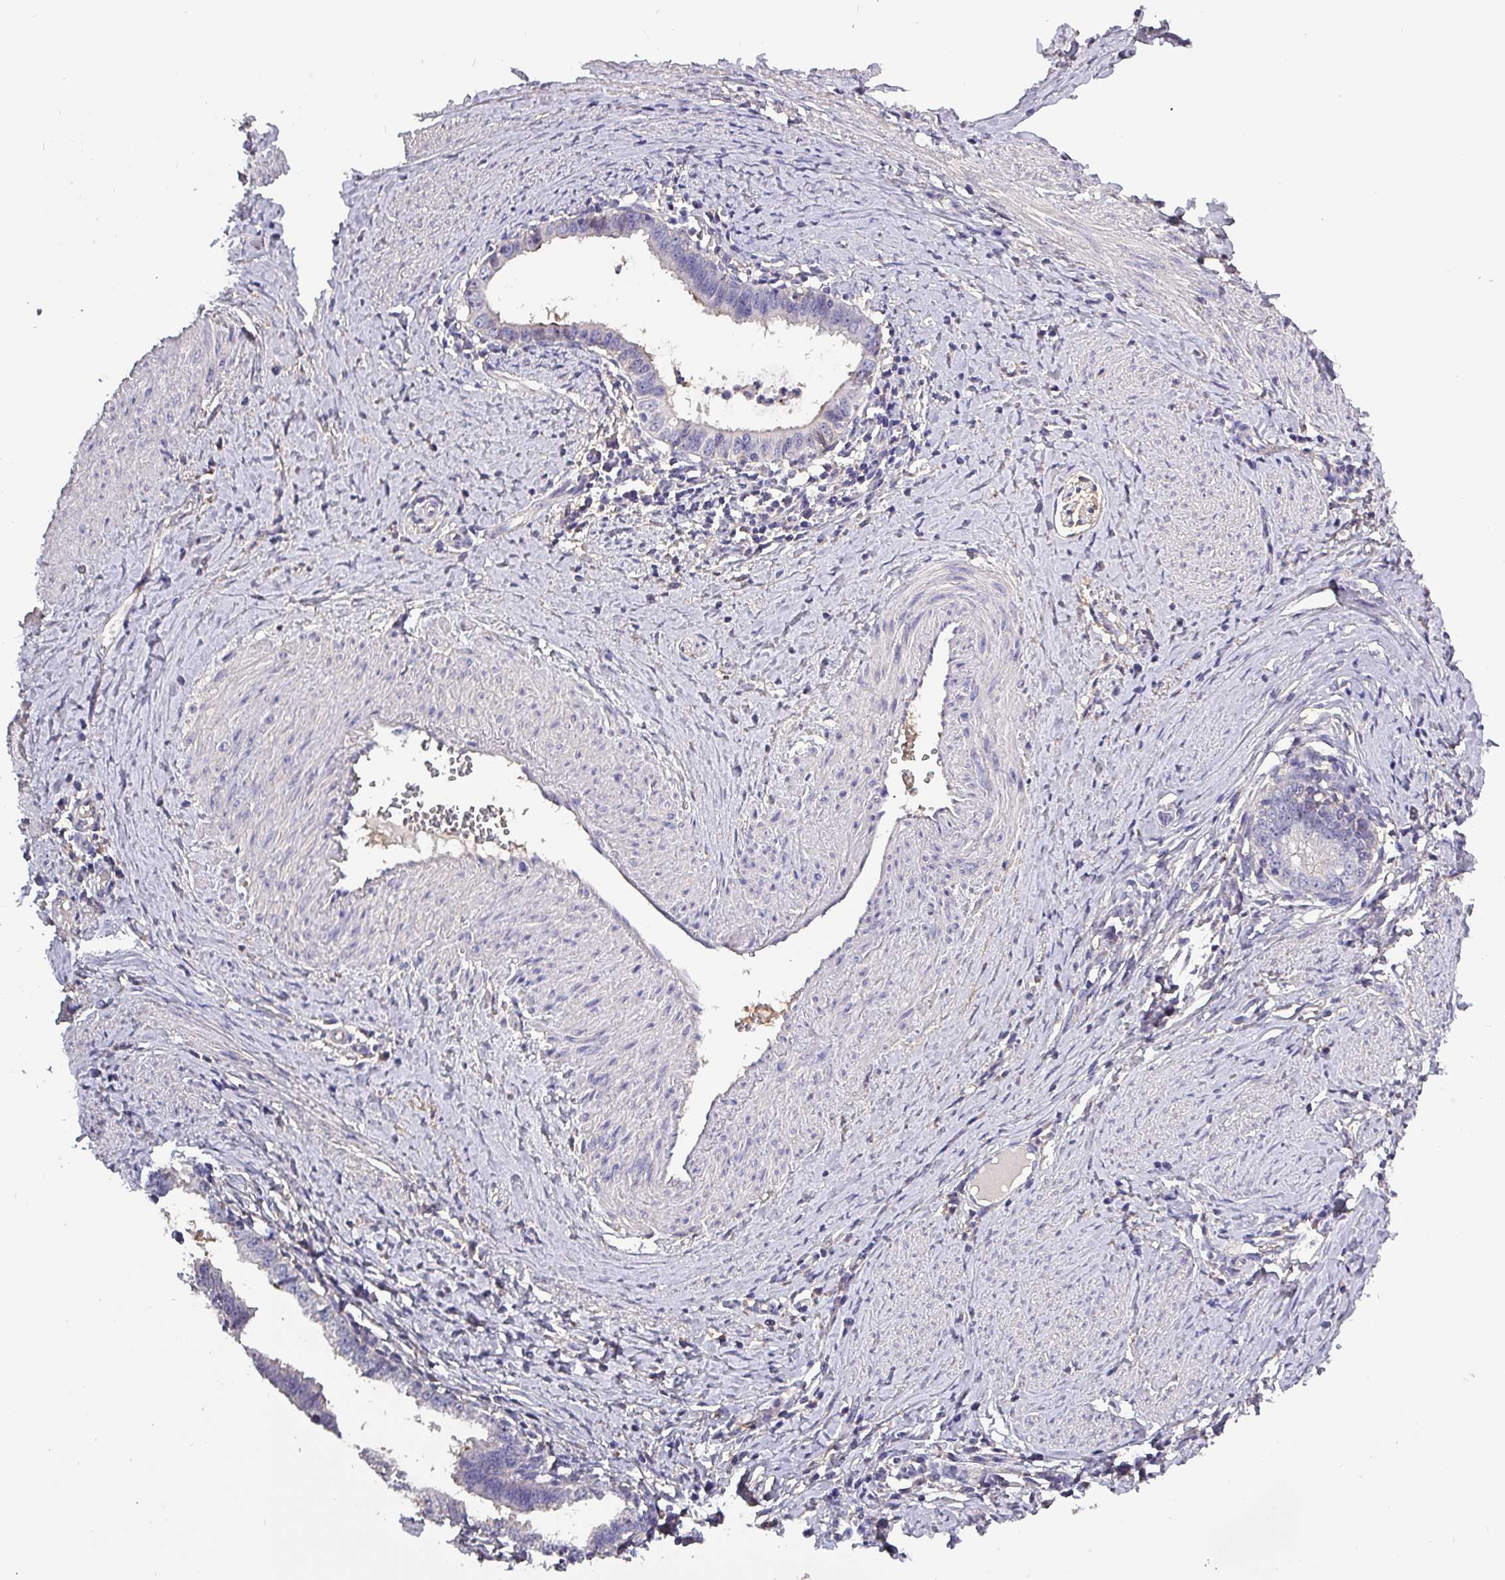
{"staining": {"intensity": "negative", "quantity": "none", "location": "none"}, "tissue": "cervical cancer", "cell_type": "Tumor cells", "image_type": "cancer", "snomed": [{"axis": "morphology", "description": "Adenocarcinoma, NOS"}, {"axis": "topography", "description": "Cervix"}], "caption": "The IHC photomicrograph has no significant expression in tumor cells of cervical cancer tissue.", "gene": "HTRA4", "patient": {"sex": "female", "age": 36}}